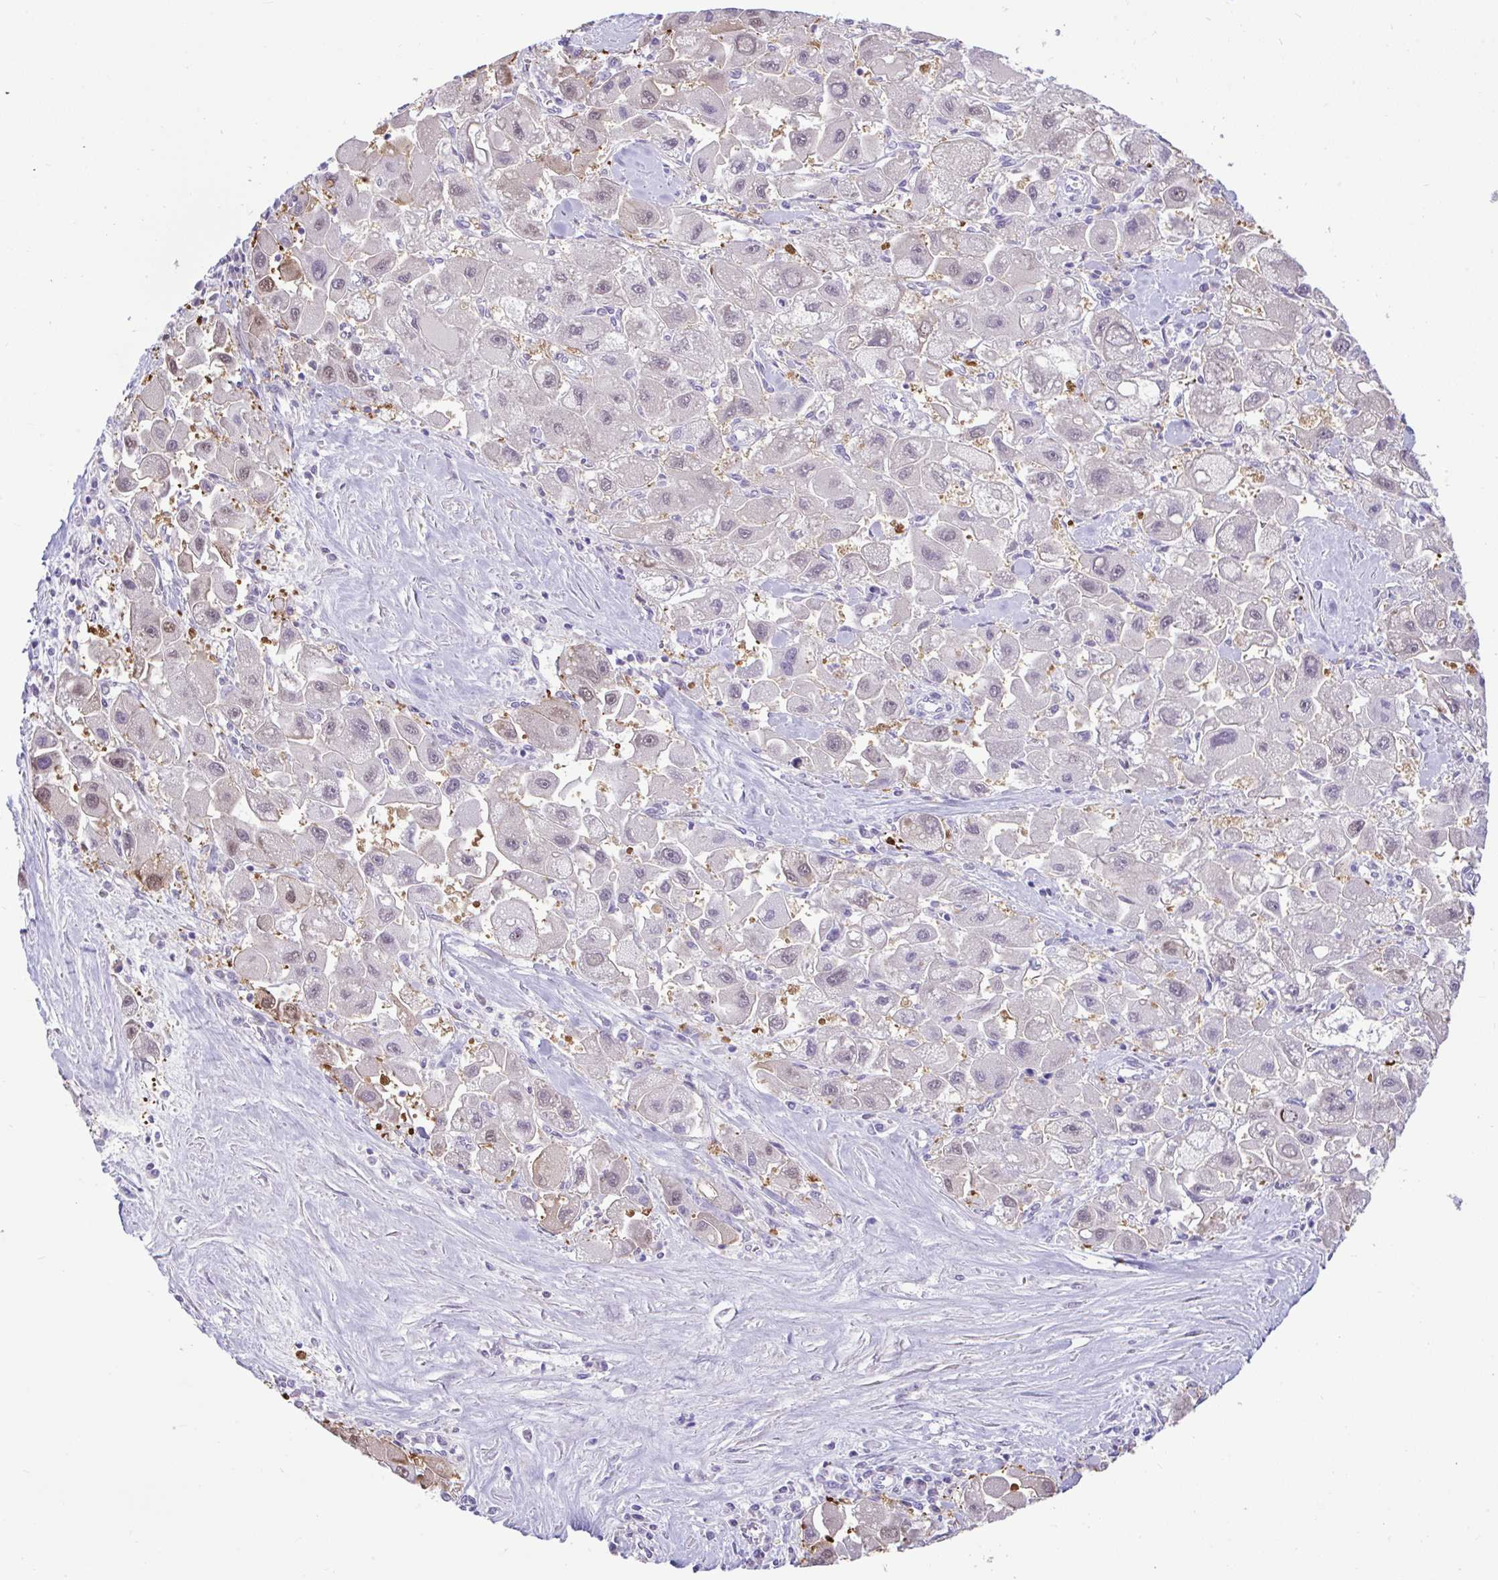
{"staining": {"intensity": "weak", "quantity": "<25%", "location": "nuclear"}, "tissue": "liver cancer", "cell_type": "Tumor cells", "image_type": "cancer", "snomed": [{"axis": "morphology", "description": "Carcinoma, Hepatocellular, NOS"}, {"axis": "topography", "description": "Liver"}], "caption": "An image of human hepatocellular carcinoma (liver) is negative for staining in tumor cells.", "gene": "ZNF485", "patient": {"sex": "male", "age": 24}}